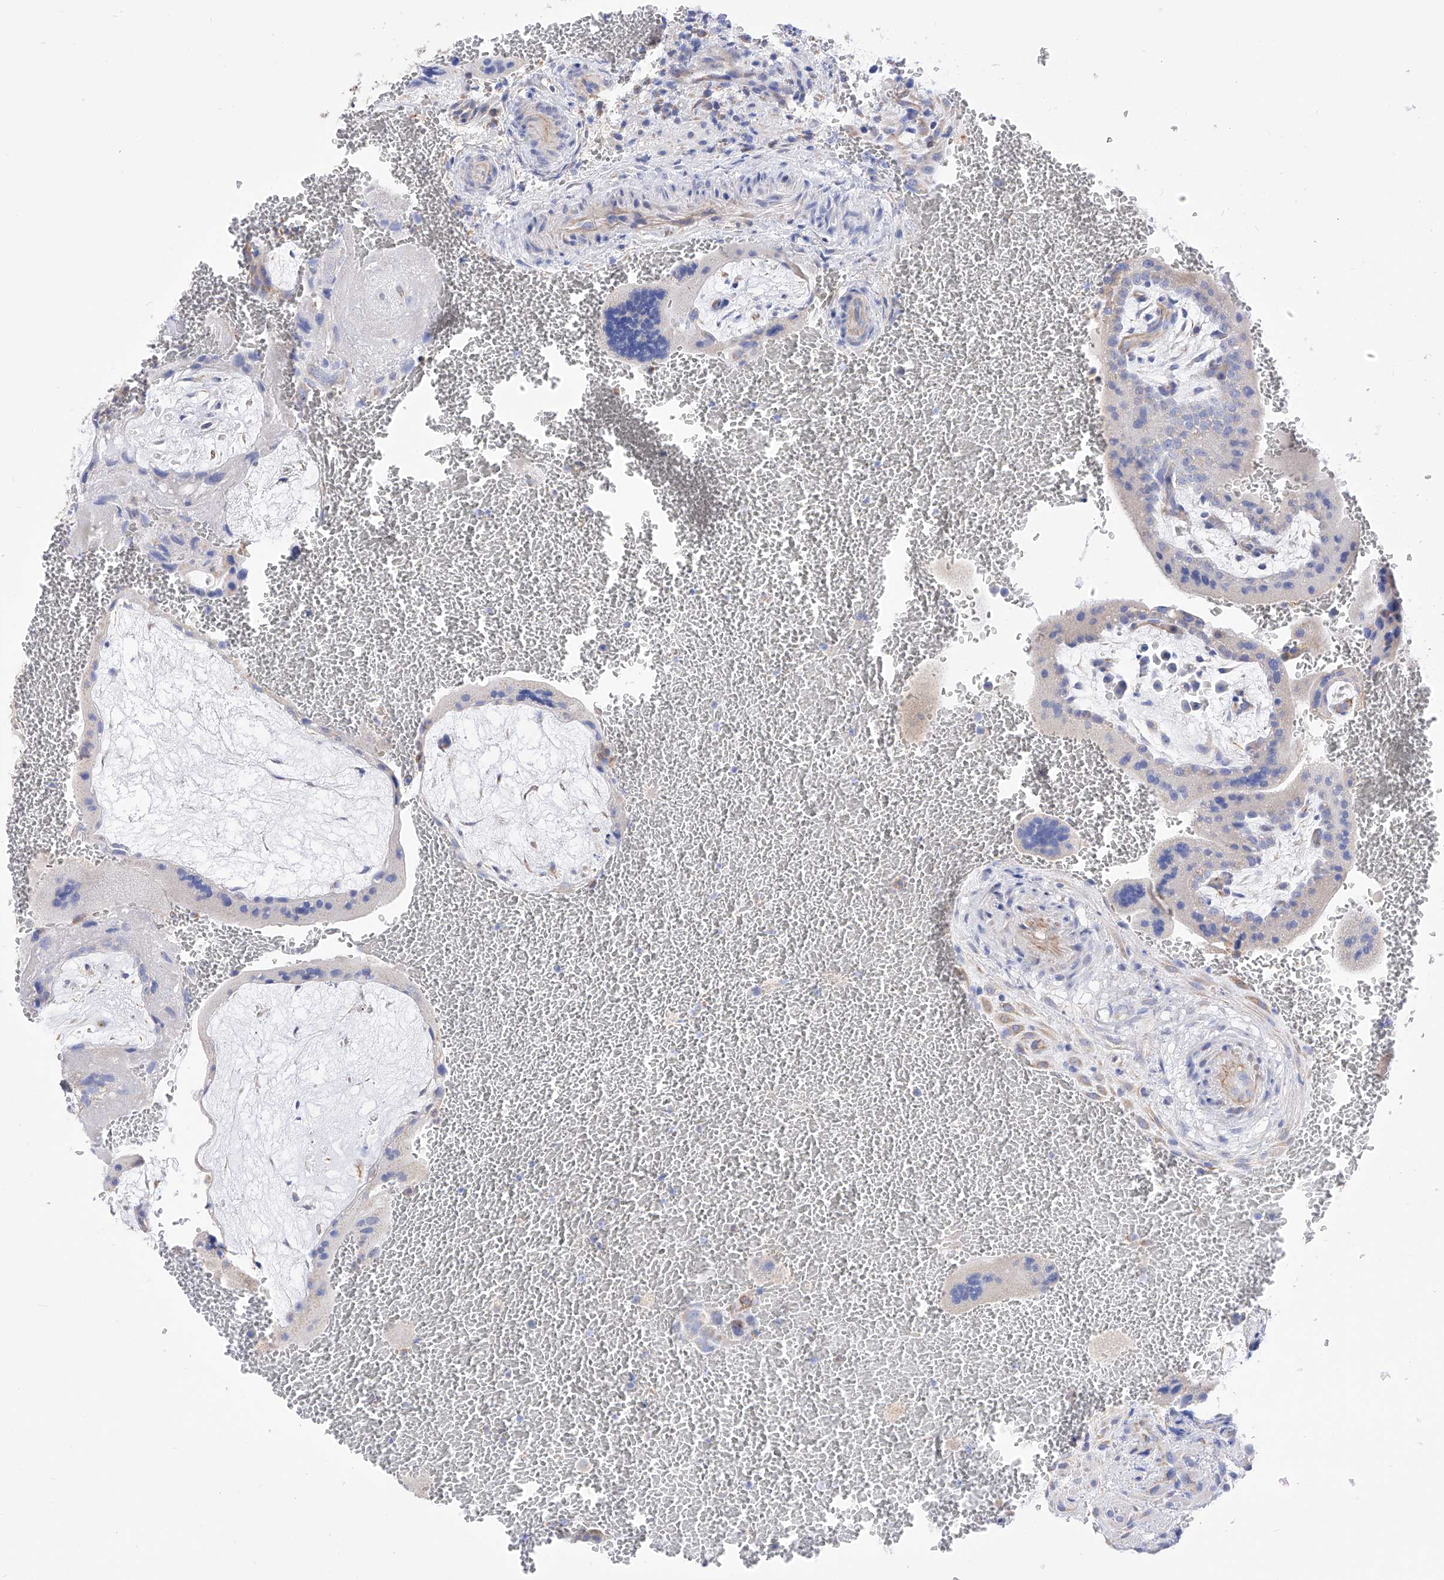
{"staining": {"intensity": "moderate", "quantity": "<25%", "location": "cytoplasmic/membranous"}, "tissue": "placenta", "cell_type": "Decidual cells", "image_type": "normal", "snomed": [{"axis": "morphology", "description": "Normal tissue, NOS"}, {"axis": "topography", "description": "Placenta"}], "caption": "Immunohistochemical staining of normal placenta reveals <25% levels of moderate cytoplasmic/membranous protein positivity in approximately <25% of decidual cells. The protein is stained brown, and the nuclei are stained in blue (DAB (3,3'-diaminobenzidine) IHC with brightfield microscopy, high magnification).", "gene": "FLG", "patient": {"sex": "female", "age": 35}}